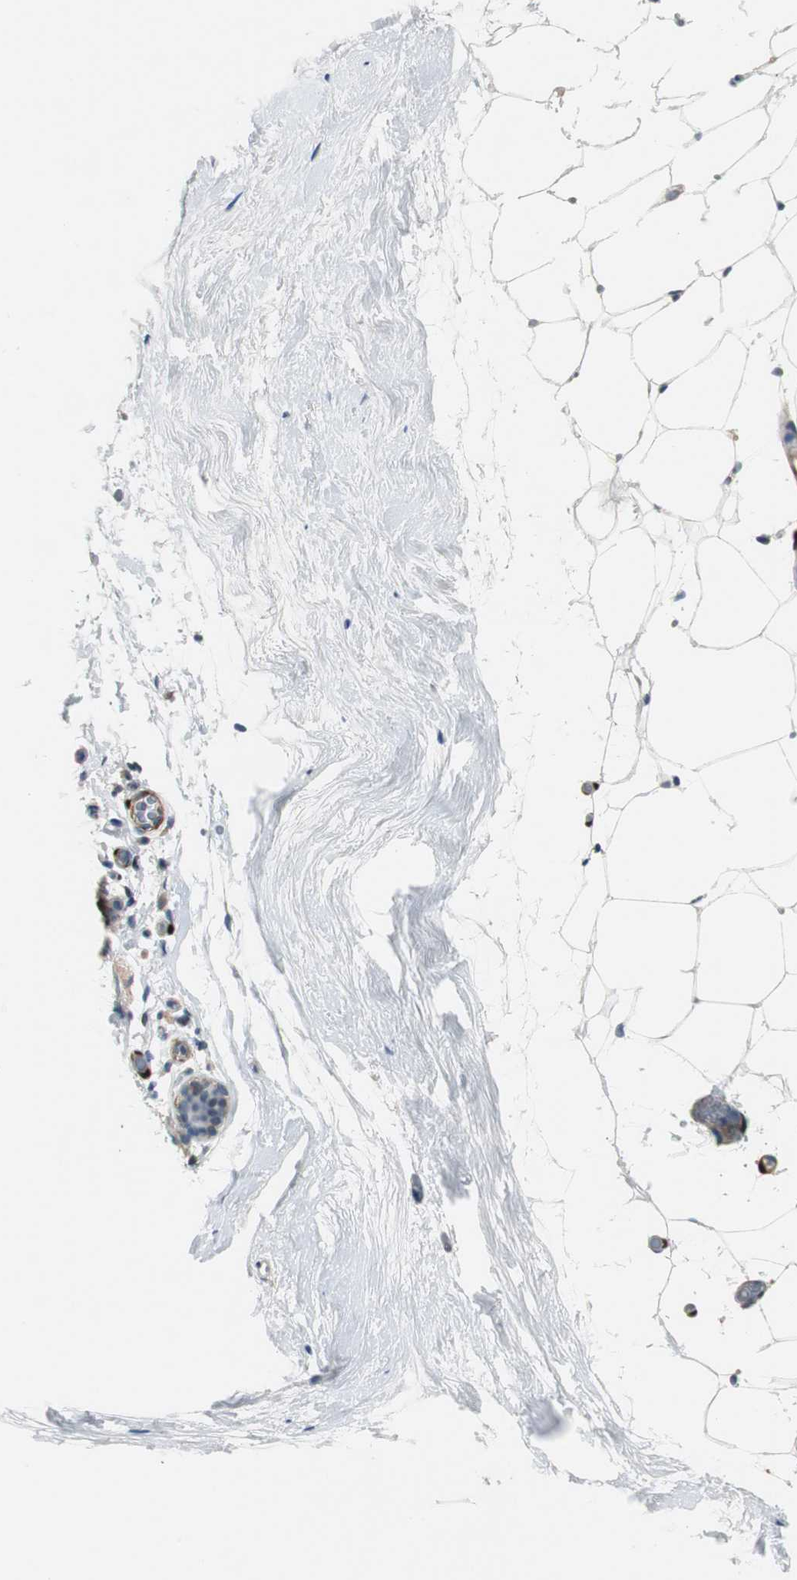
{"staining": {"intensity": "negative", "quantity": "none", "location": "none"}, "tissue": "breast", "cell_type": "Adipocytes", "image_type": "normal", "snomed": [{"axis": "morphology", "description": "Normal tissue, NOS"}, {"axis": "topography", "description": "Breast"}], "caption": "This image is of benign breast stained with IHC to label a protein in brown with the nuclei are counter-stained blue. There is no positivity in adipocytes.", "gene": "FHL2", "patient": {"sex": "female", "age": 75}}